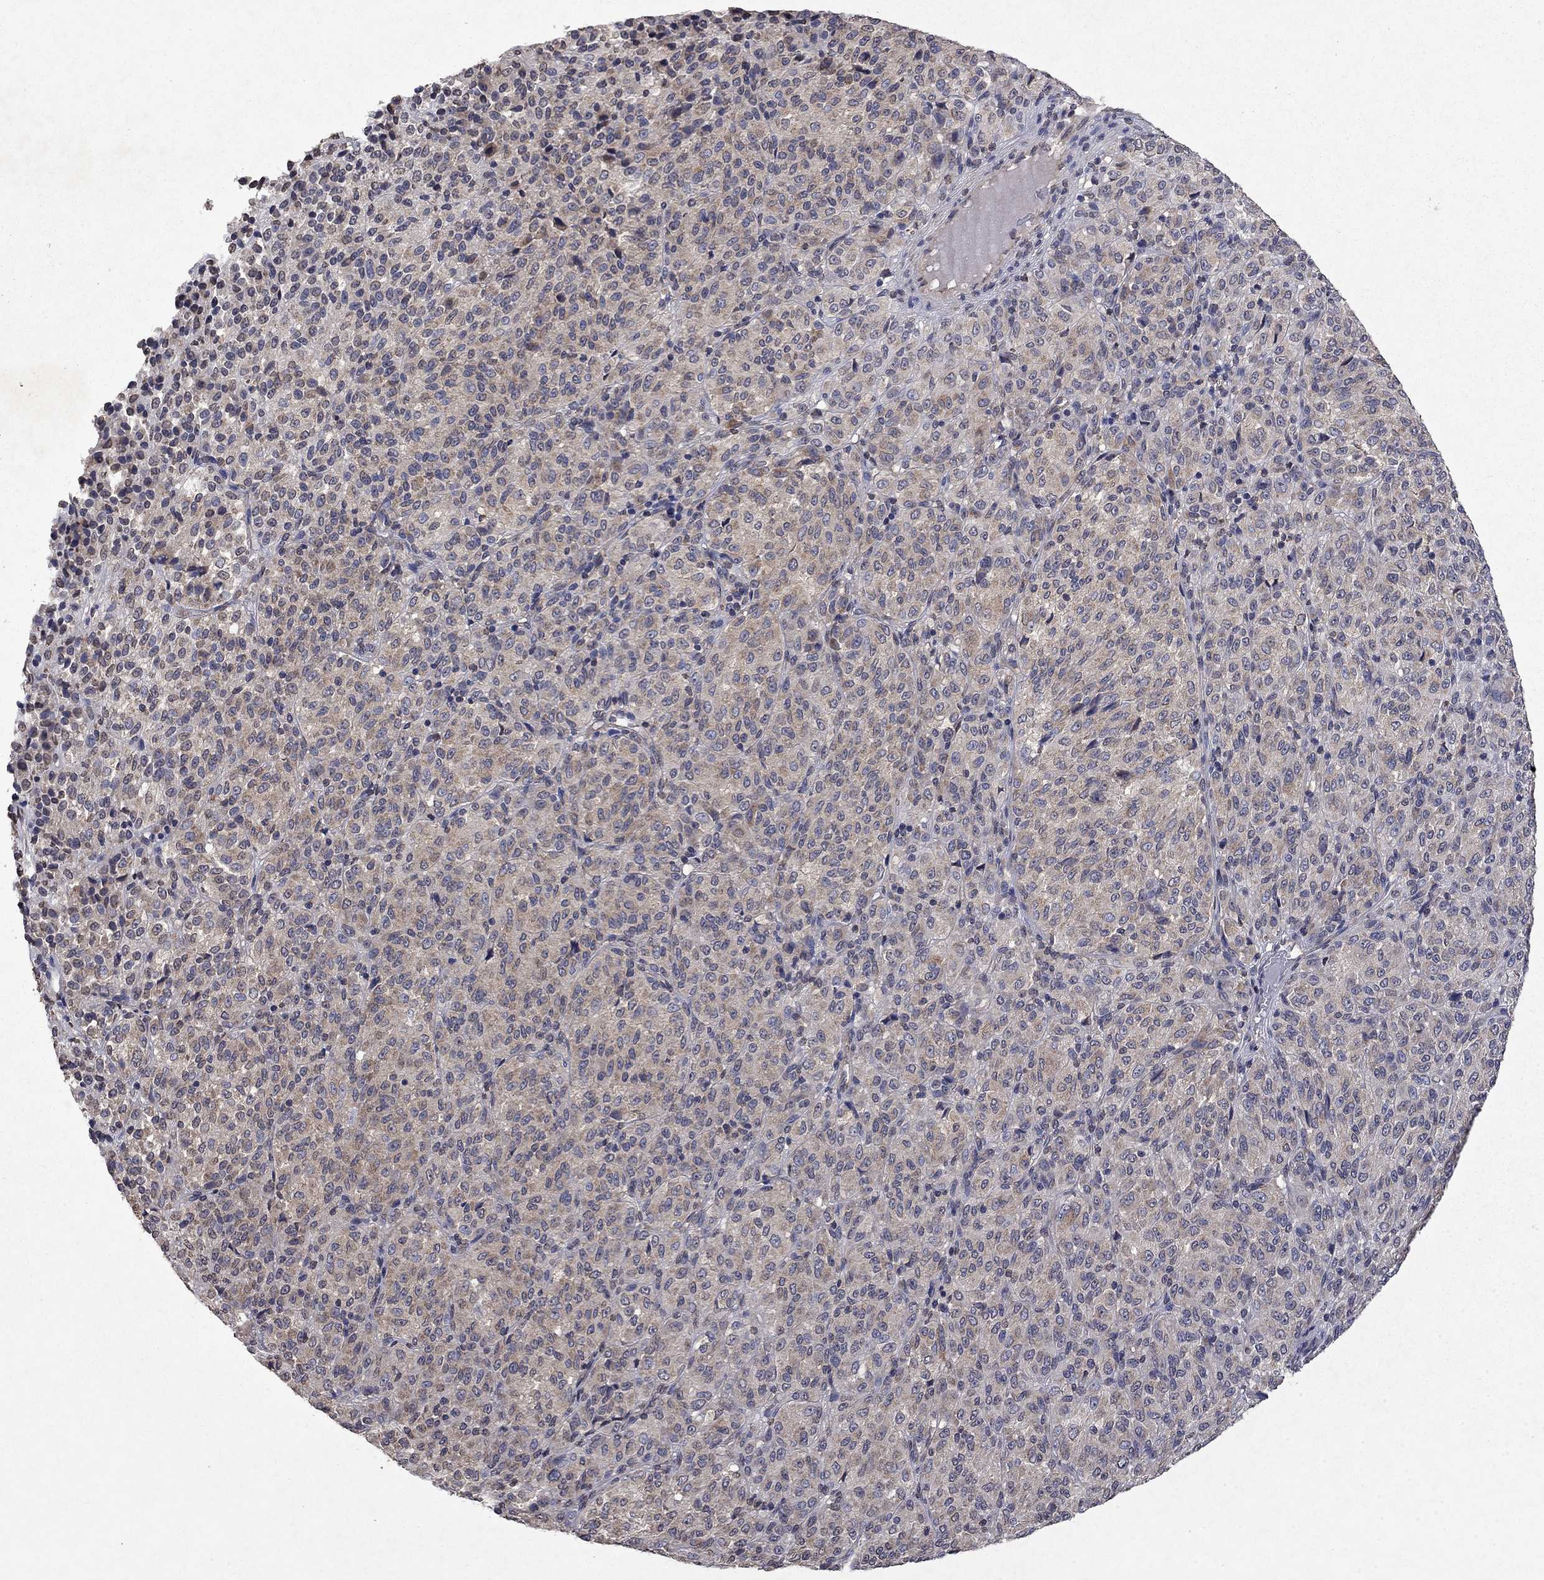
{"staining": {"intensity": "moderate", "quantity": "25%-75%", "location": "cytoplasmic/membranous"}, "tissue": "melanoma", "cell_type": "Tumor cells", "image_type": "cancer", "snomed": [{"axis": "morphology", "description": "Malignant melanoma, Metastatic site"}, {"axis": "topography", "description": "Brain"}], "caption": "A medium amount of moderate cytoplasmic/membranous staining is identified in approximately 25%-75% of tumor cells in melanoma tissue.", "gene": "TTC38", "patient": {"sex": "female", "age": 56}}